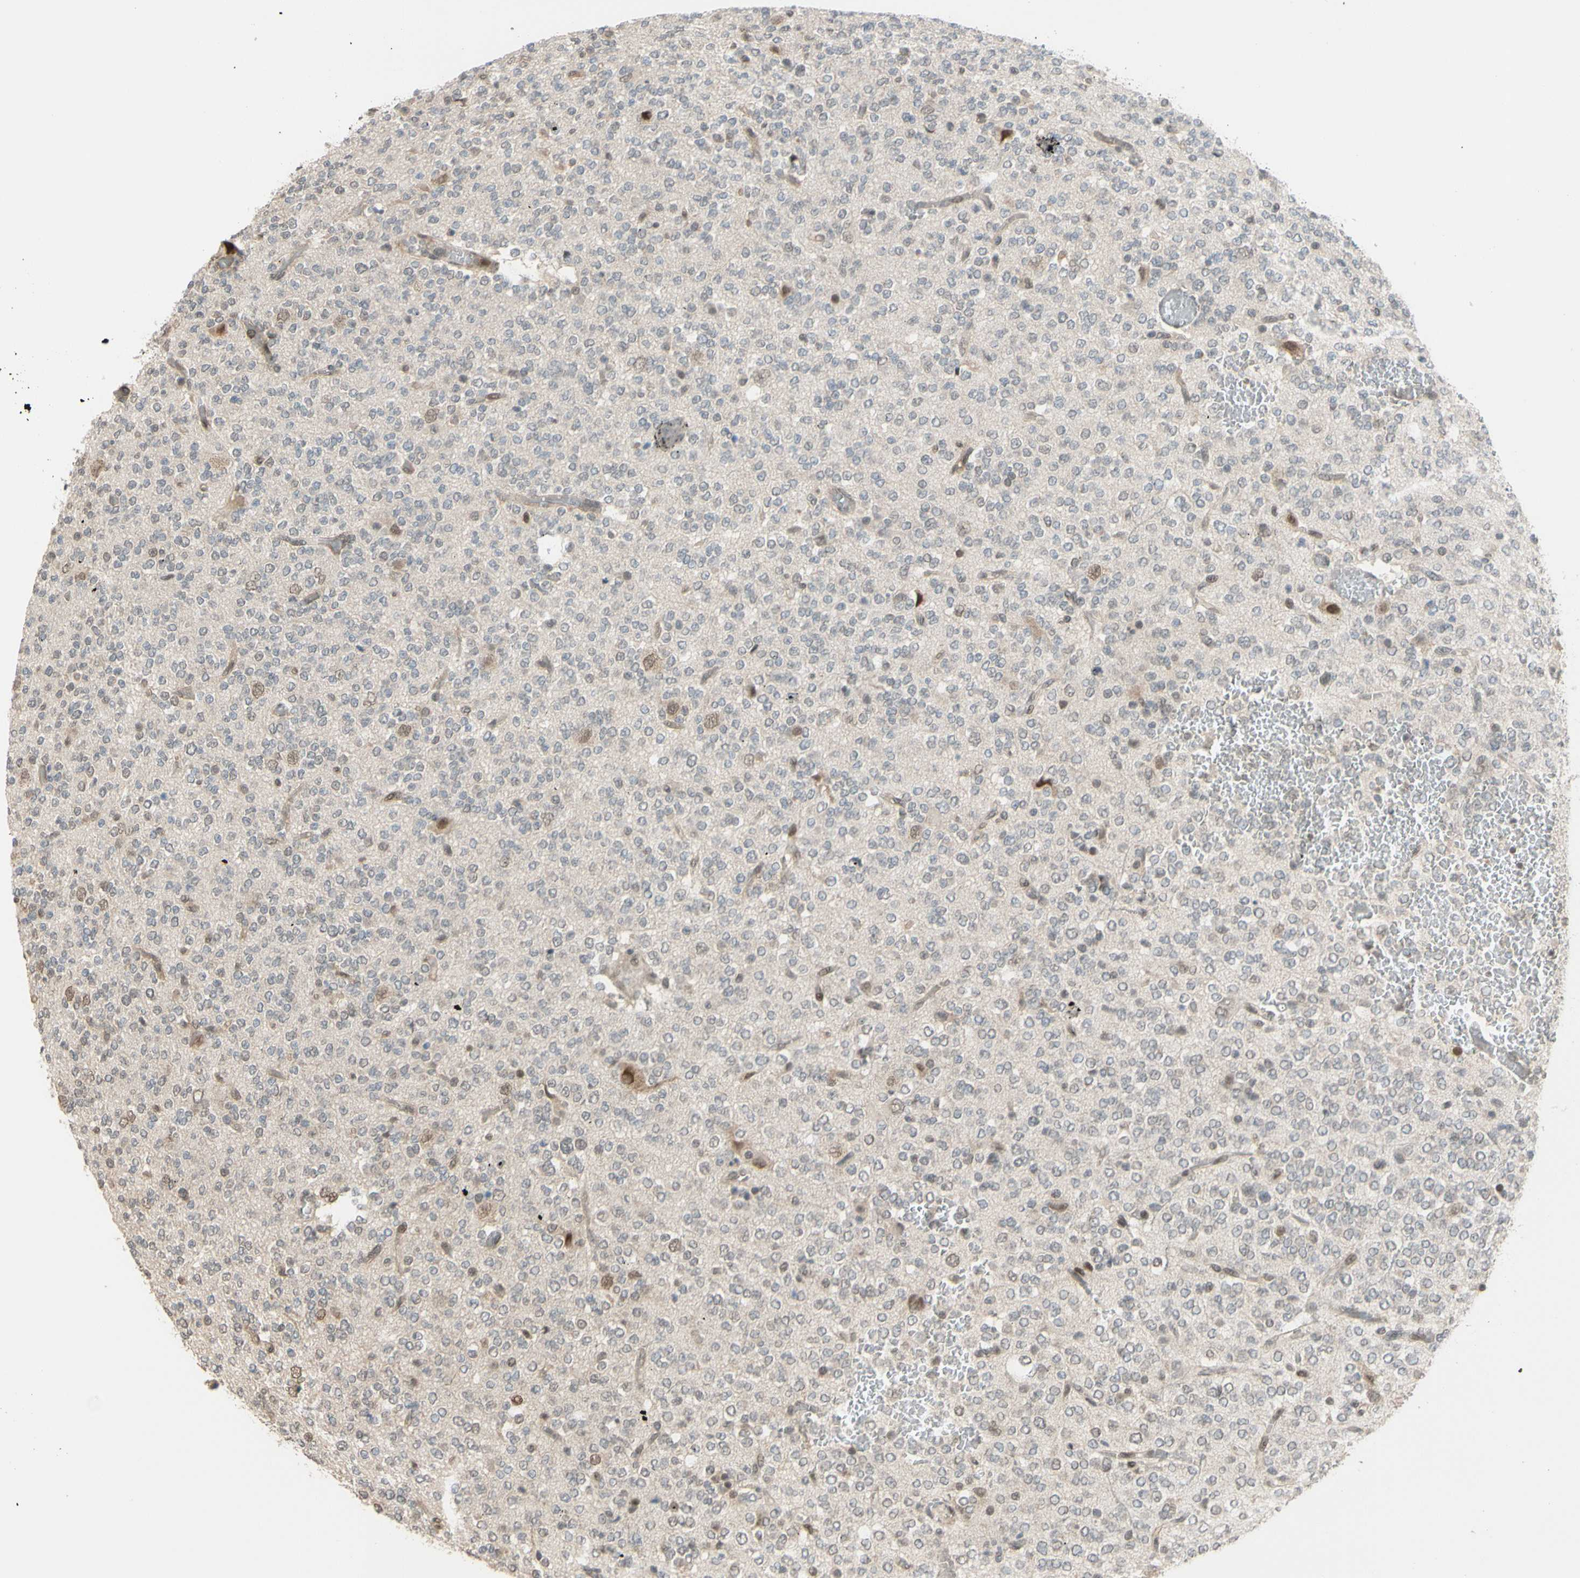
{"staining": {"intensity": "negative", "quantity": "none", "location": "none"}, "tissue": "glioma", "cell_type": "Tumor cells", "image_type": "cancer", "snomed": [{"axis": "morphology", "description": "Glioma, malignant, Low grade"}, {"axis": "topography", "description": "Brain"}], "caption": "DAB immunohistochemical staining of glioma demonstrates no significant staining in tumor cells. (IHC, brightfield microscopy, high magnification).", "gene": "BRMS1", "patient": {"sex": "male", "age": 38}}